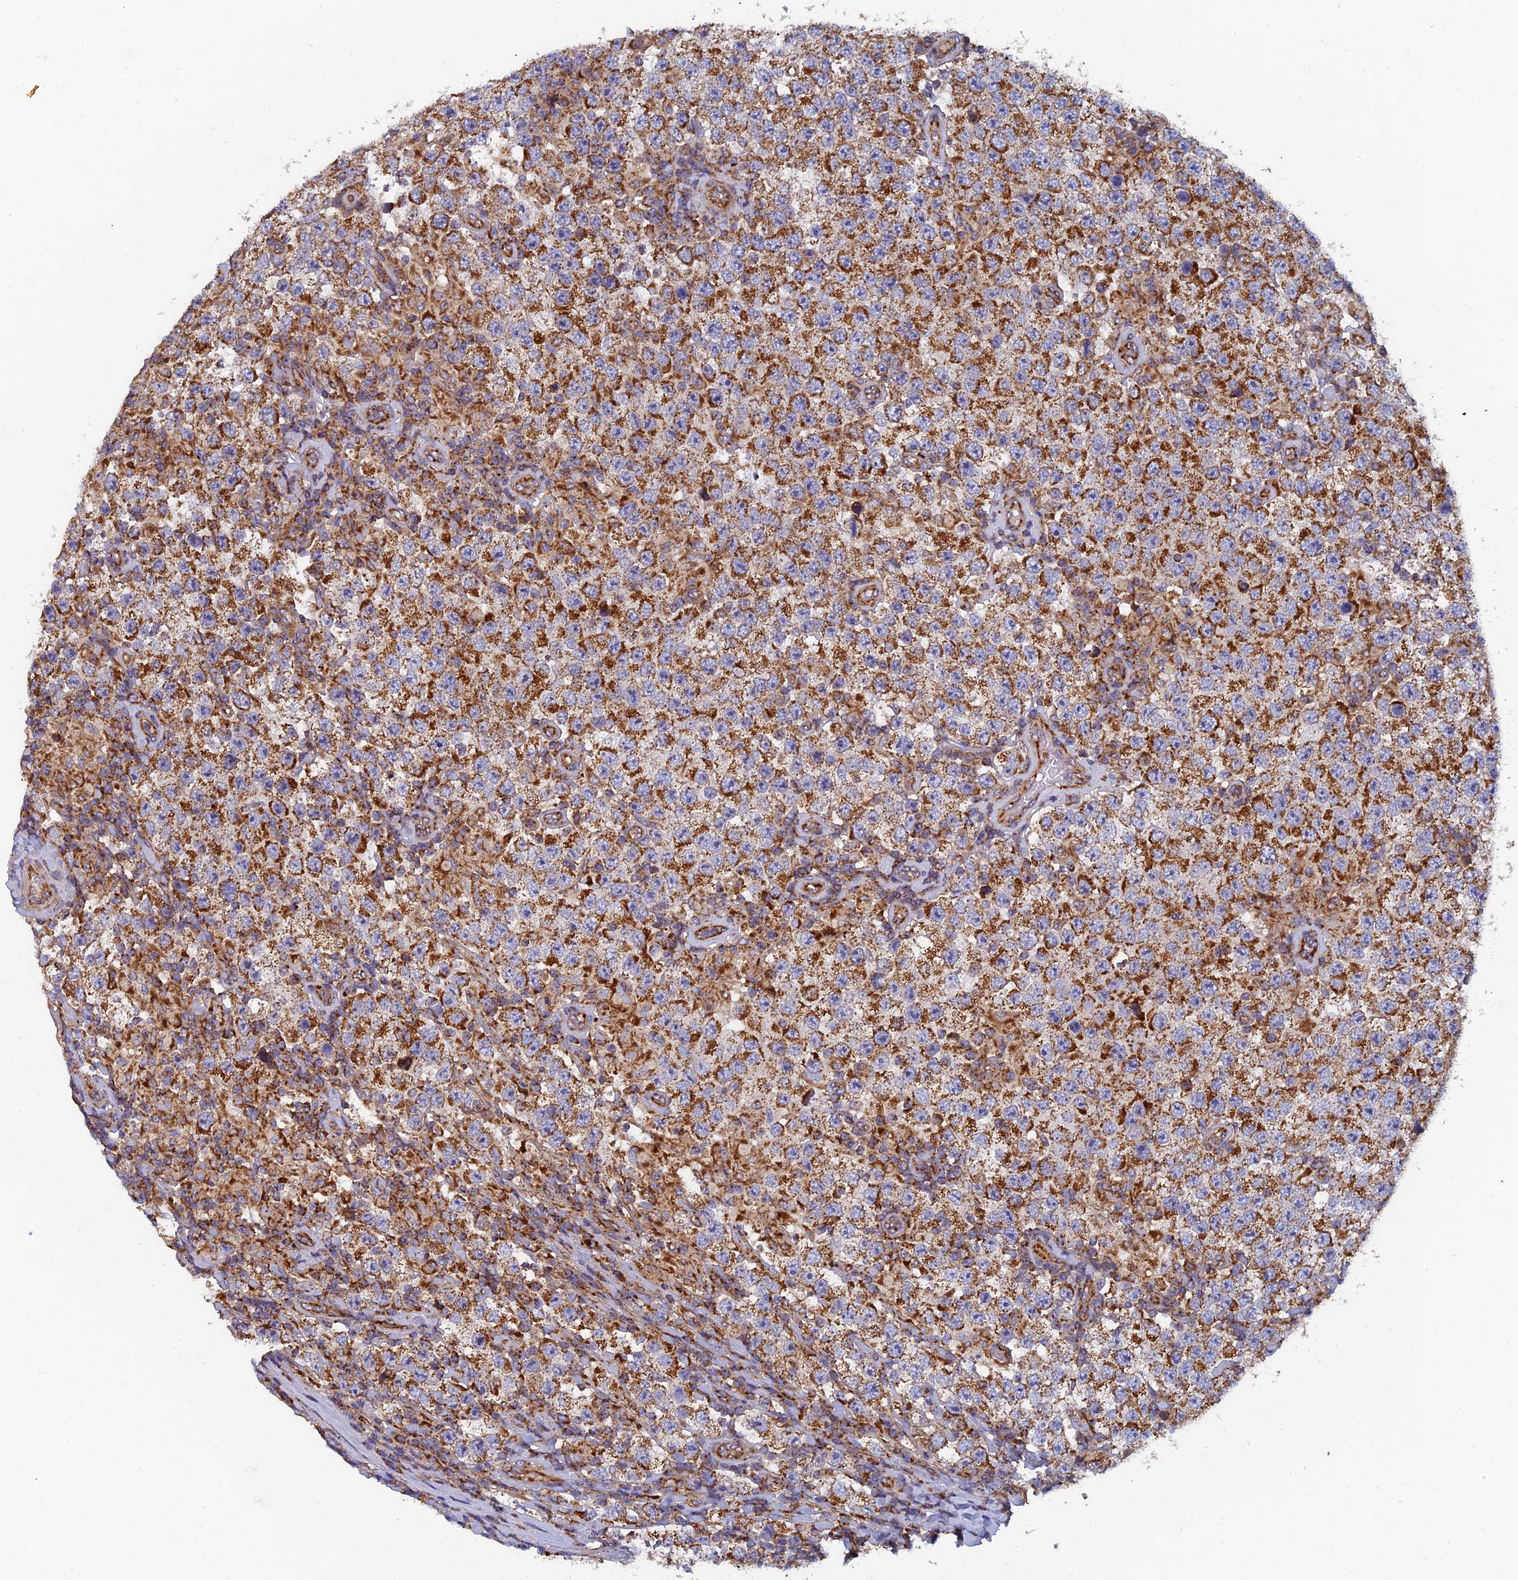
{"staining": {"intensity": "strong", "quantity": ">75%", "location": "cytoplasmic/membranous"}, "tissue": "testis cancer", "cell_type": "Tumor cells", "image_type": "cancer", "snomed": [{"axis": "morphology", "description": "Normal tissue, NOS"}, {"axis": "morphology", "description": "Urothelial carcinoma, High grade"}, {"axis": "morphology", "description": "Seminoma, NOS"}, {"axis": "morphology", "description": "Carcinoma, Embryonal, NOS"}, {"axis": "topography", "description": "Urinary bladder"}, {"axis": "topography", "description": "Testis"}], "caption": "Immunohistochemical staining of testis cancer exhibits high levels of strong cytoplasmic/membranous protein staining in approximately >75% of tumor cells. (DAB IHC, brown staining for protein, blue staining for nuclei).", "gene": "MRPS9", "patient": {"sex": "male", "age": 41}}